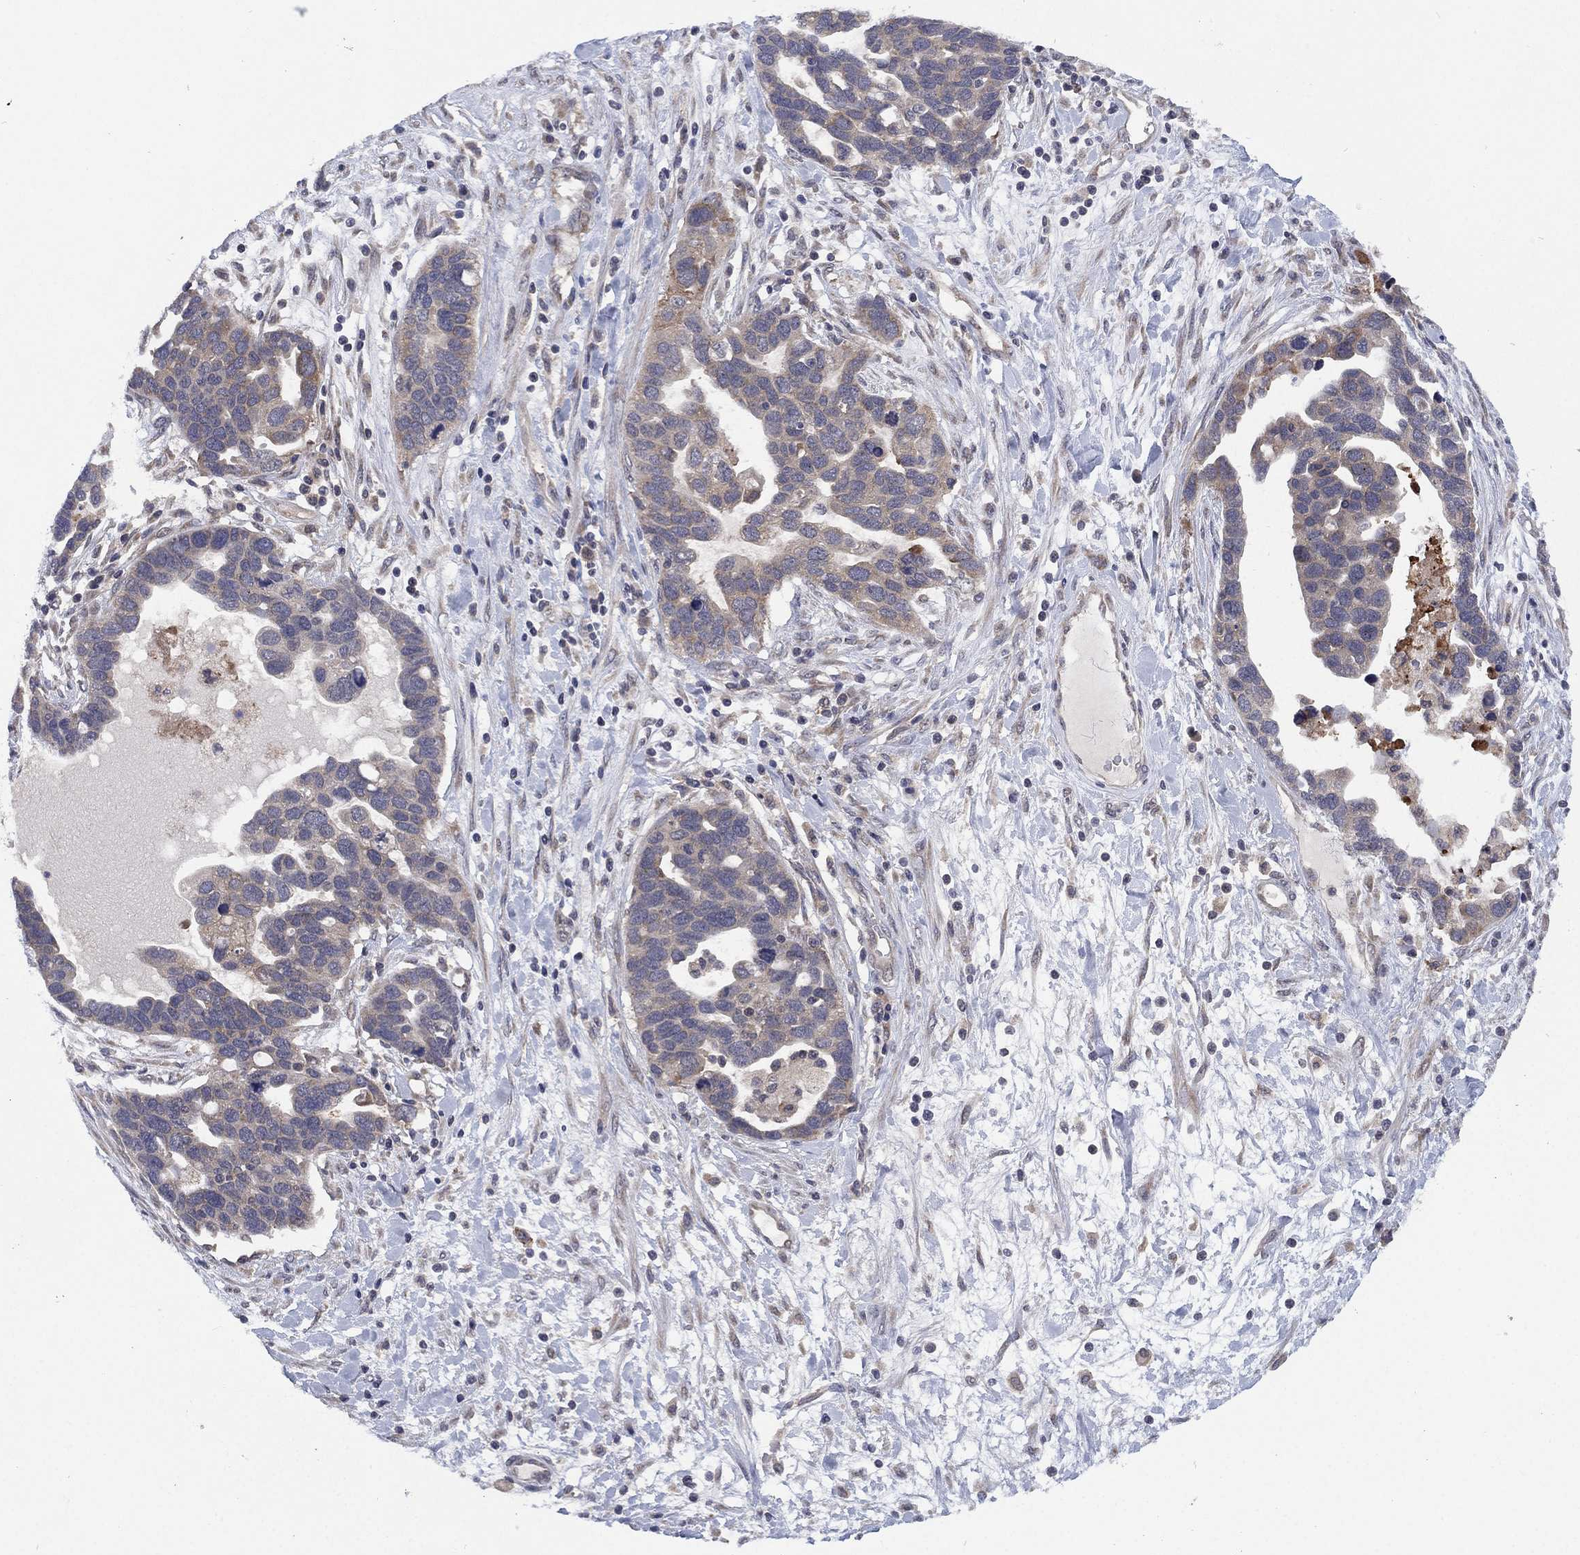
{"staining": {"intensity": "negative", "quantity": "none", "location": "none"}, "tissue": "ovarian cancer", "cell_type": "Tumor cells", "image_type": "cancer", "snomed": [{"axis": "morphology", "description": "Cystadenocarcinoma, serous, NOS"}, {"axis": "topography", "description": "Ovary"}], "caption": "Protein analysis of ovarian serous cystadenocarcinoma displays no significant staining in tumor cells.", "gene": "SELENOO", "patient": {"sex": "female", "age": 54}}